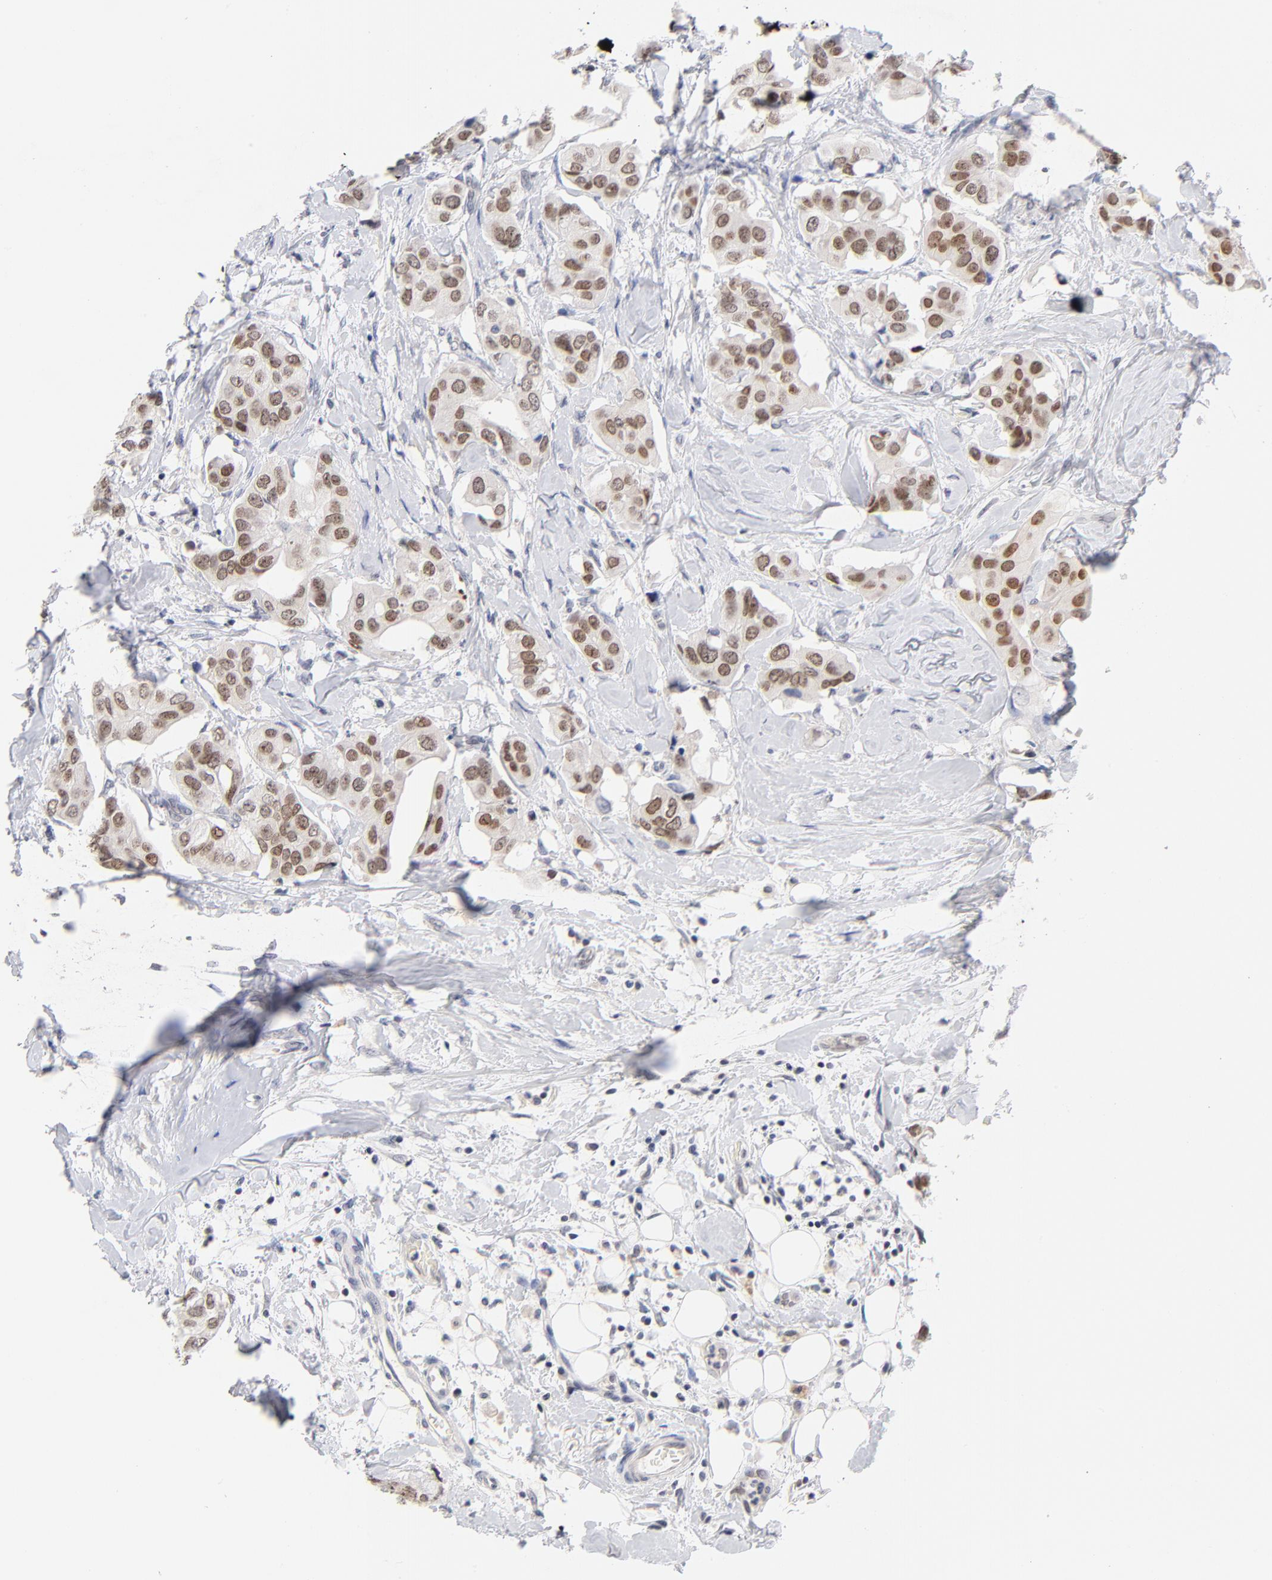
{"staining": {"intensity": "moderate", "quantity": ">75%", "location": "nuclear"}, "tissue": "breast cancer", "cell_type": "Tumor cells", "image_type": "cancer", "snomed": [{"axis": "morphology", "description": "Duct carcinoma"}, {"axis": "topography", "description": "Breast"}], "caption": "The image reveals staining of breast cancer, revealing moderate nuclear protein expression (brown color) within tumor cells.", "gene": "ORC2", "patient": {"sex": "female", "age": 40}}